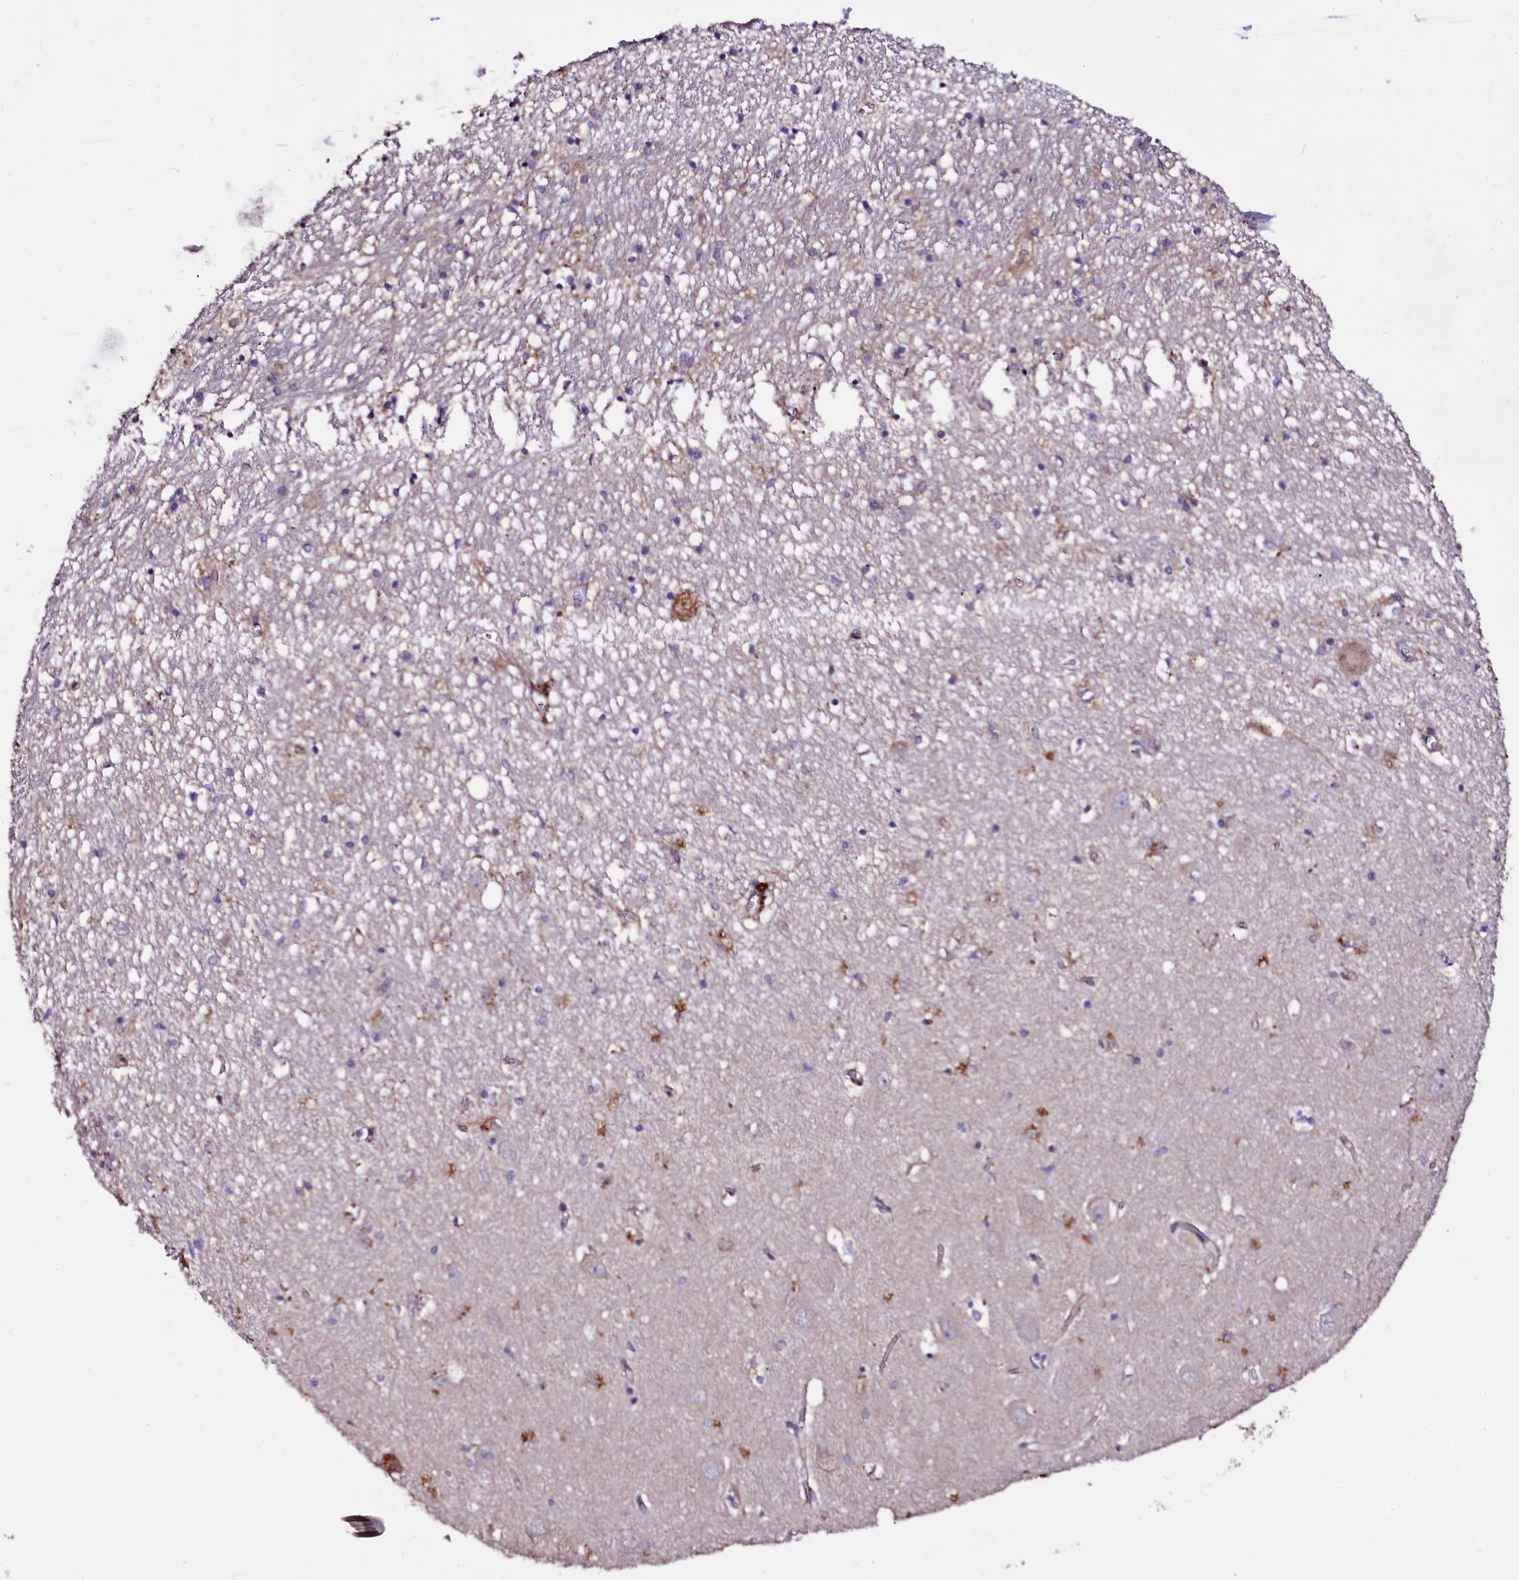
{"staining": {"intensity": "negative", "quantity": "none", "location": "none"}, "tissue": "hippocampus", "cell_type": "Glial cells", "image_type": "normal", "snomed": [{"axis": "morphology", "description": "Normal tissue, NOS"}, {"axis": "topography", "description": "Hippocampus"}], "caption": "Glial cells show no significant staining in unremarkable hippocampus. The staining is performed using DAB (3,3'-diaminobenzidine) brown chromogen with nuclei counter-stained in using hematoxylin.", "gene": "MEX3C", "patient": {"sex": "female", "age": 64}}